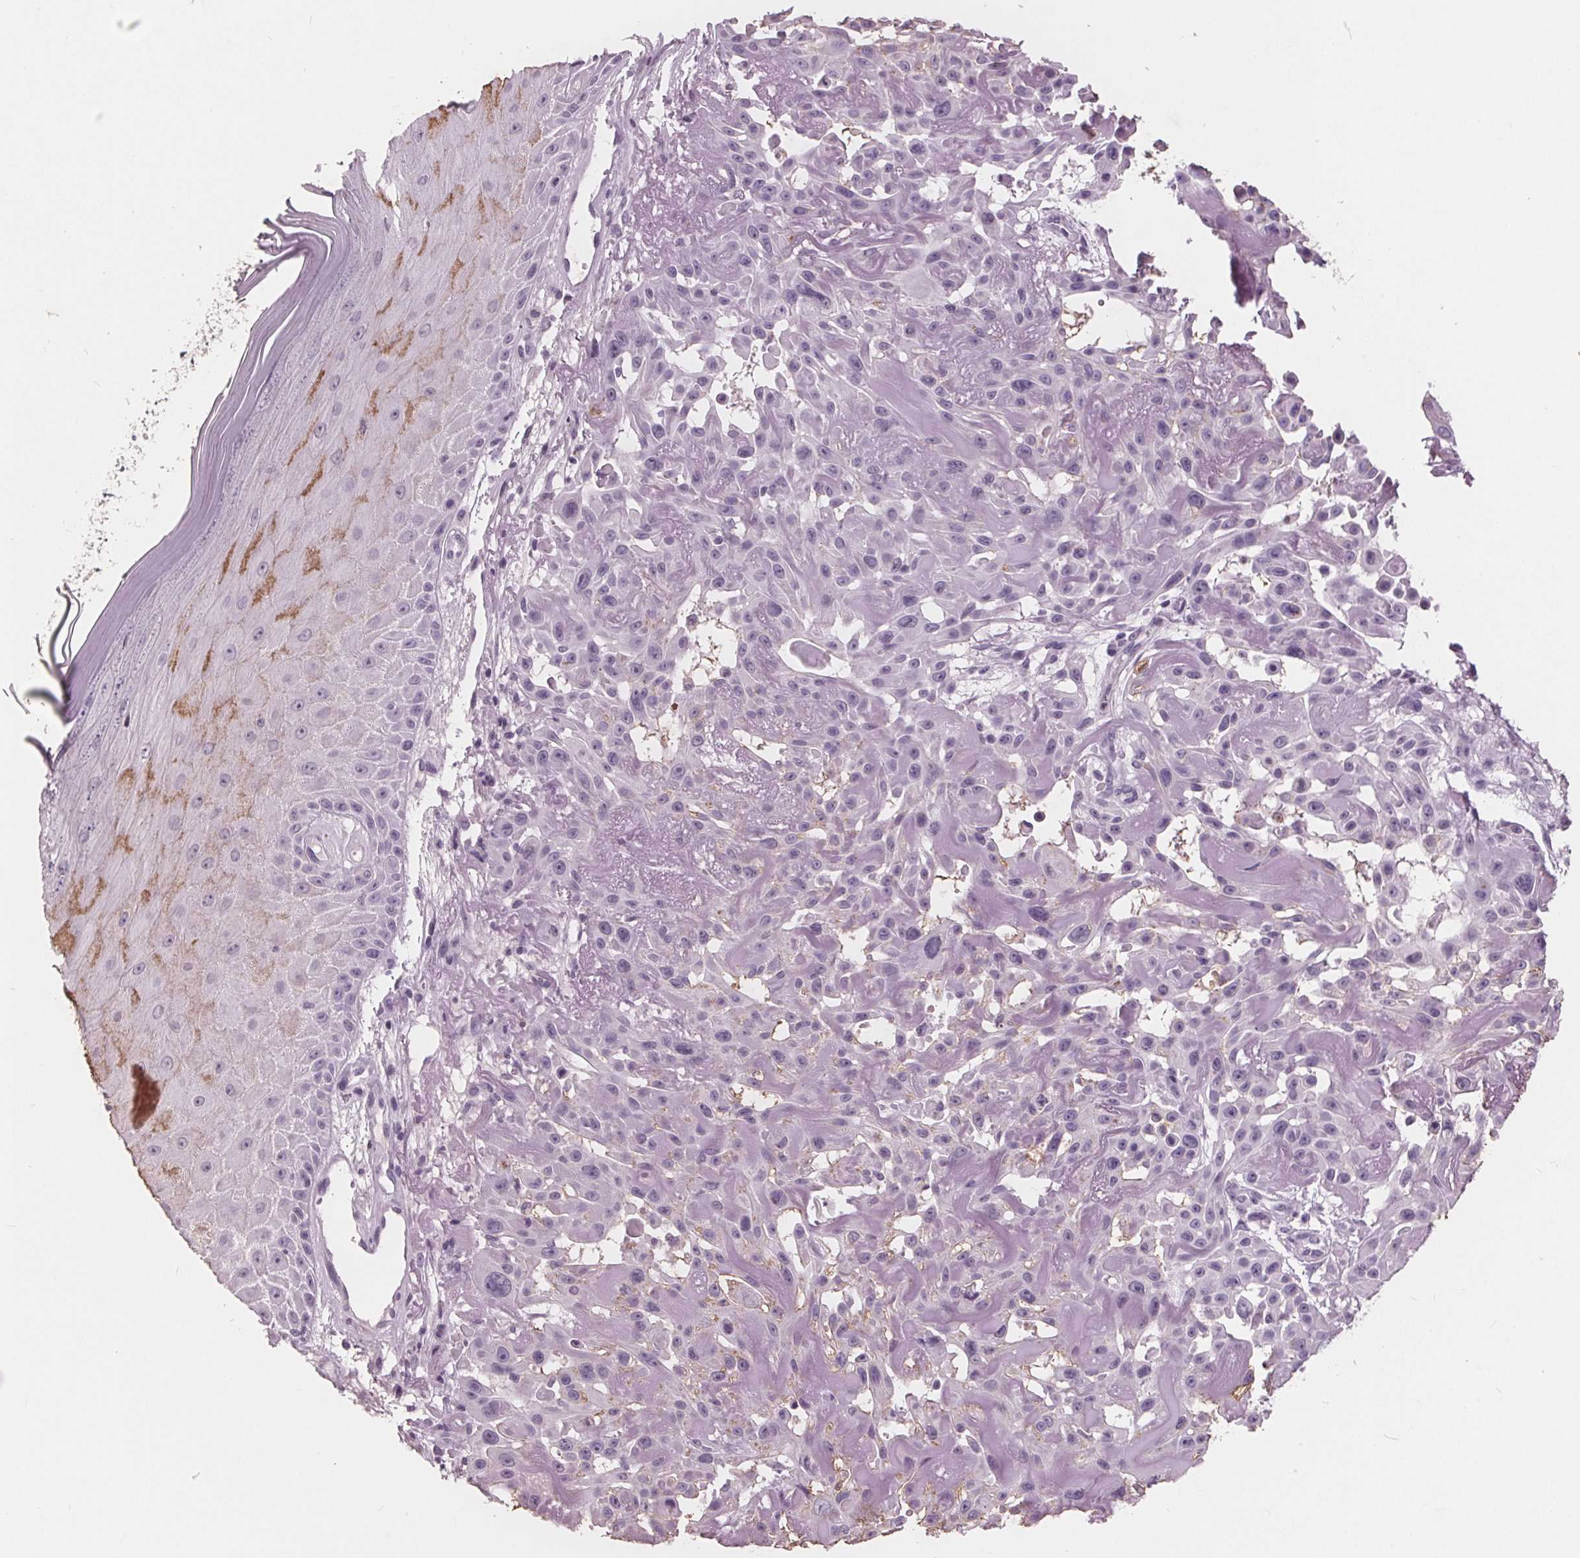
{"staining": {"intensity": "negative", "quantity": "none", "location": "none"}, "tissue": "skin cancer", "cell_type": "Tumor cells", "image_type": "cancer", "snomed": [{"axis": "morphology", "description": "Squamous cell carcinoma, NOS"}, {"axis": "topography", "description": "Skin"}], "caption": "An immunohistochemistry histopathology image of squamous cell carcinoma (skin) is shown. There is no staining in tumor cells of squamous cell carcinoma (skin).", "gene": "PTPN14", "patient": {"sex": "male", "age": 91}}